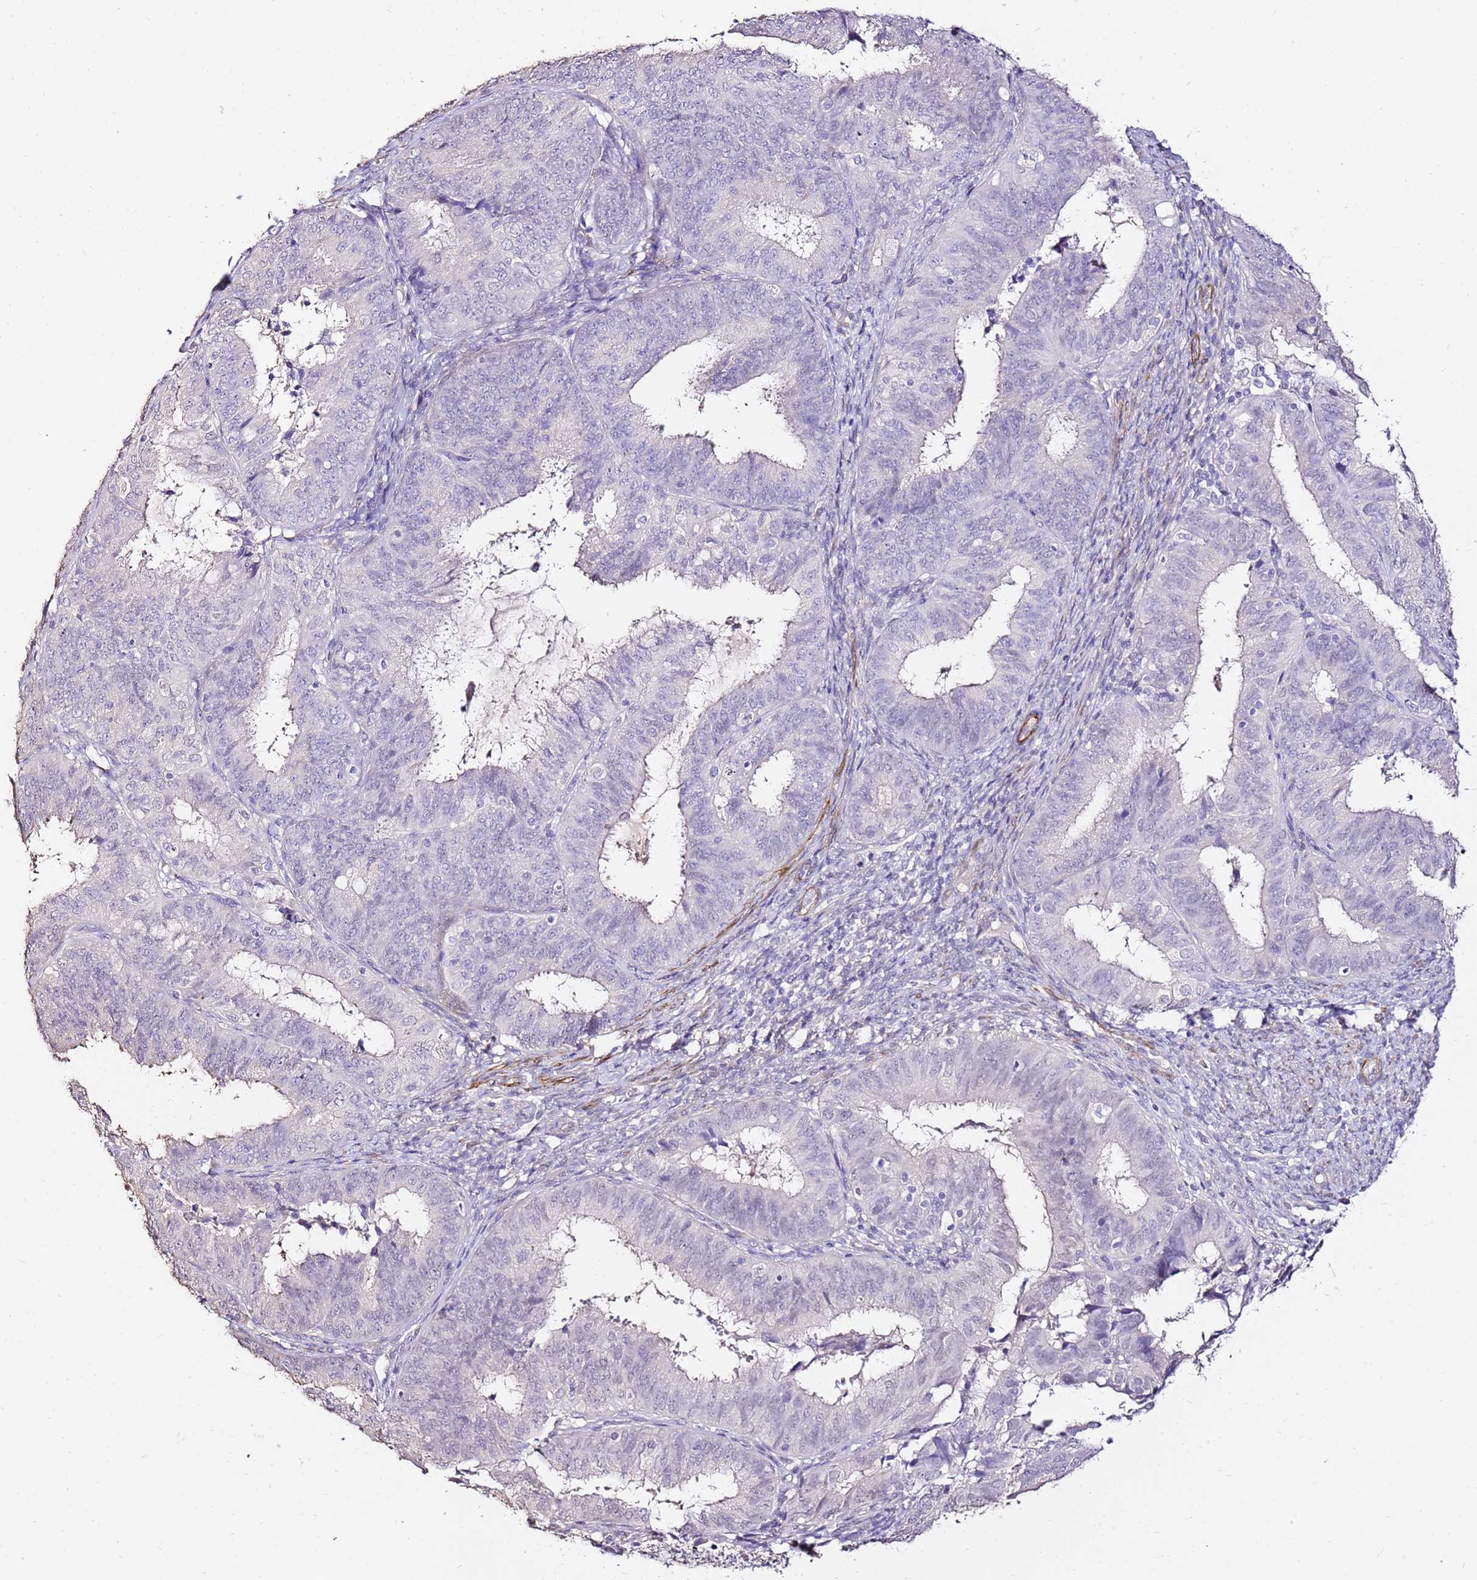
{"staining": {"intensity": "negative", "quantity": "none", "location": "none"}, "tissue": "endometrial cancer", "cell_type": "Tumor cells", "image_type": "cancer", "snomed": [{"axis": "morphology", "description": "Adenocarcinoma, NOS"}, {"axis": "topography", "description": "Endometrium"}], "caption": "This is a micrograph of IHC staining of adenocarcinoma (endometrial), which shows no staining in tumor cells. The staining was performed using DAB (3,3'-diaminobenzidine) to visualize the protein expression in brown, while the nuclei were stained in blue with hematoxylin (Magnification: 20x).", "gene": "ART5", "patient": {"sex": "female", "age": 51}}